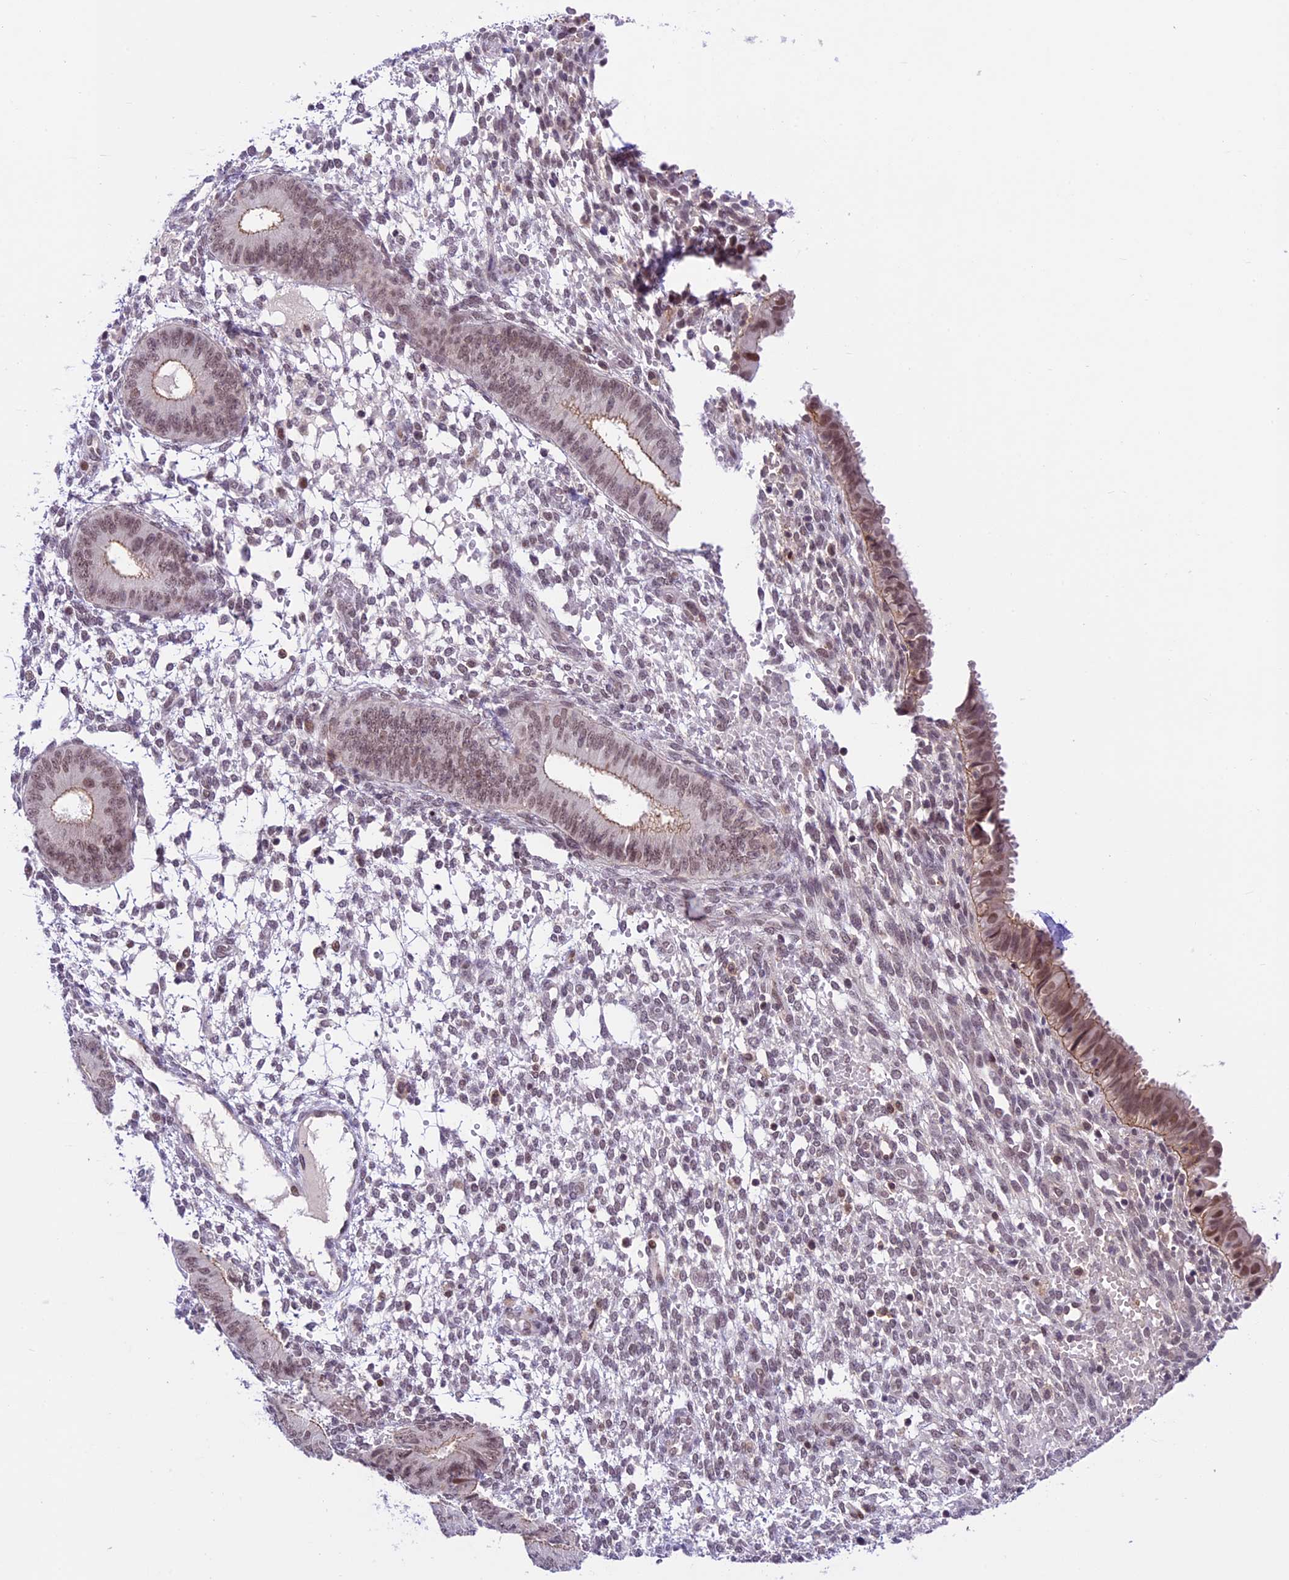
{"staining": {"intensity": "weak", "quantity": "<25%", "location": "nuclear"}, "tissue": "endometrium", "cell_type": "Cells in endometrial stroma", "image_type": "normal", "snomed": [{"axis": "morphology", "description": "Normal tissue, NOS"}, {"axis": "topography", "description": "Endometrium"}], "caption": "High power microscopy micrograph of an immunohistochemistry (IHC) histopathology image of unremarkable endometrium, revealing no significant positivity in cells in endometrial stroma.", "gene": "SHKBP1", "patient": {"sex": "female", "age": 49}}